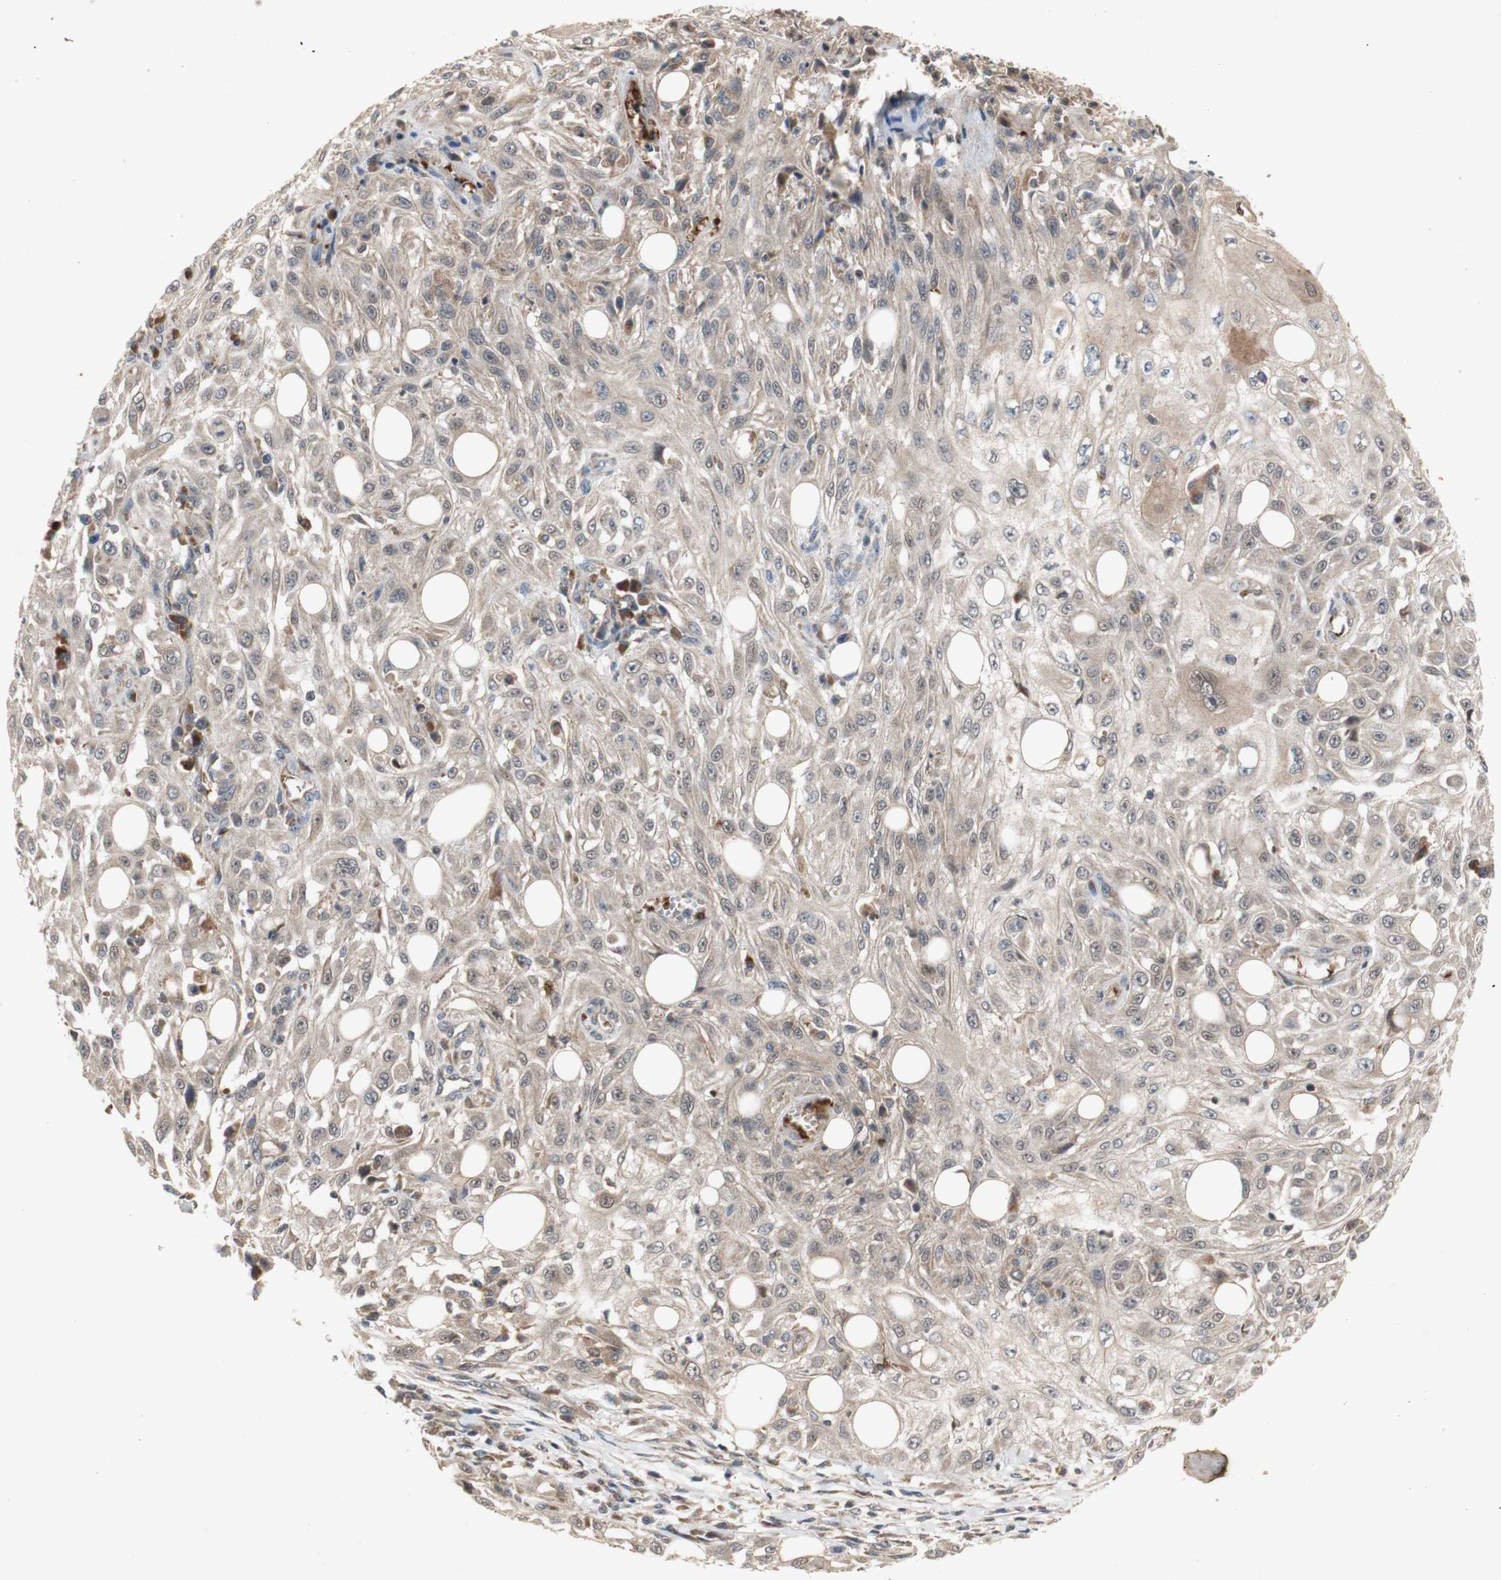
{"staining": {"intensity": "weak", "quantity": ">75%", "location": "cytoplasmic/membranous"}, "tissue": "skin cancer", "cell_type": "Tumor cells", "image_type": "cancer", "snomed": [{"axis": "morphology", "description": "Squamous cell carcinoma, NOS"}, {"axis": "topography", "description": "Skin"}], "caption": "DAB immunohistochemical staining of human skin cancer (squamous cell carcinoma) exhibits weak cytoplasmic/membranous protein staining in approximately >75% of tumor cells.", "gene": "PKN1", "patient": {"sex": "male", "age": 75}}